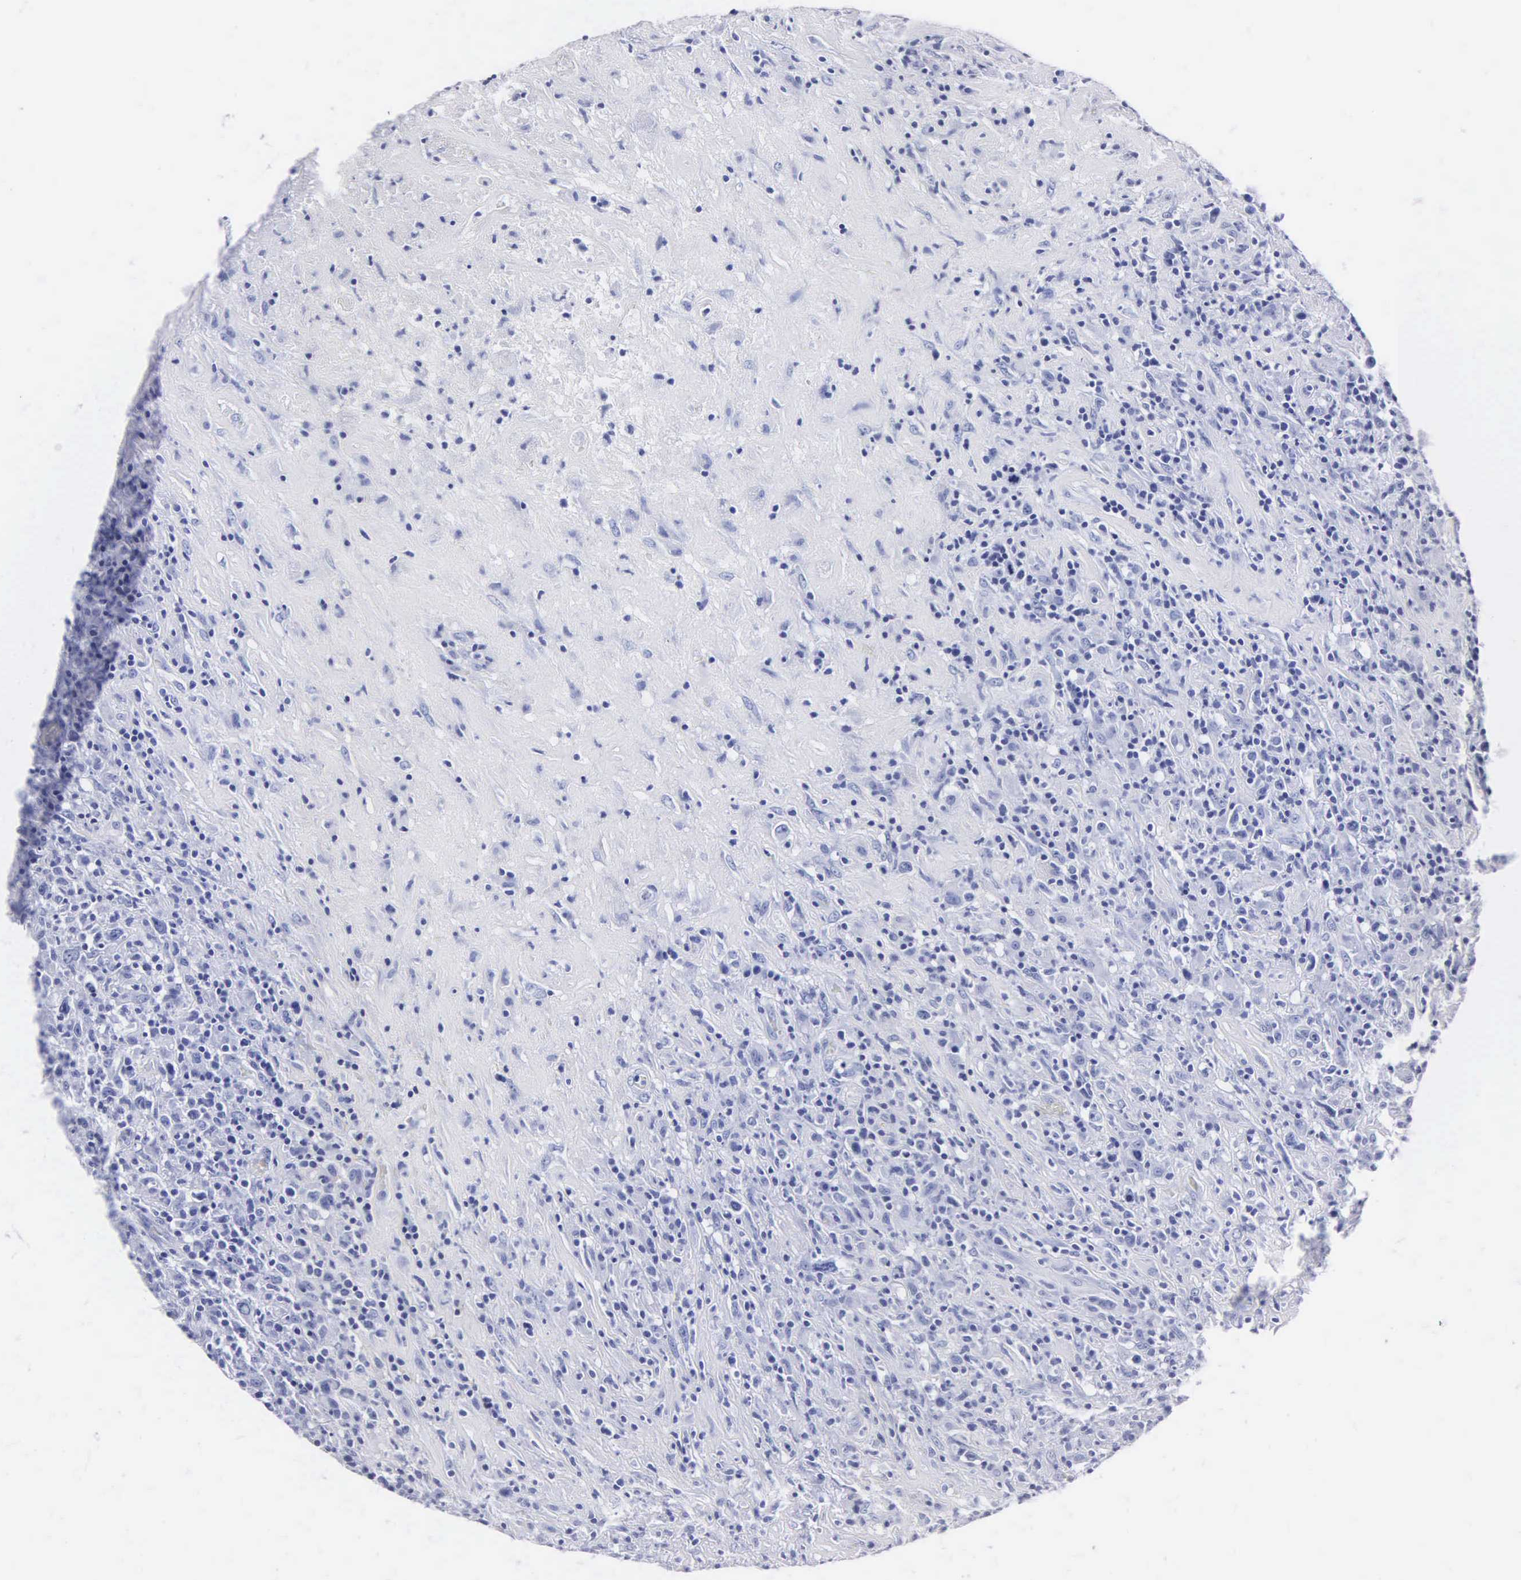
{"staining": {"intensity": "negative", "quantity": "none", "location": "none"}, "tissue": "lymphoma", "cell_type": "Tumor cells", "image_type": "cancer", "snomed": [{"axis": "morphology", "description": "Hodgkin's disease, NOS"}, {"axis": "topography", "description": "Lymph node"}], "caption": "Tumor cells are negative for brown protein staining in lymphoma. The staining is performed using DAB (3,3'-diaminobenzidine) brown chromogen with nuclei counter-stained in using hematoxylin.", "gene": "MB", "patient": {"sex": "male", "age": 46}}